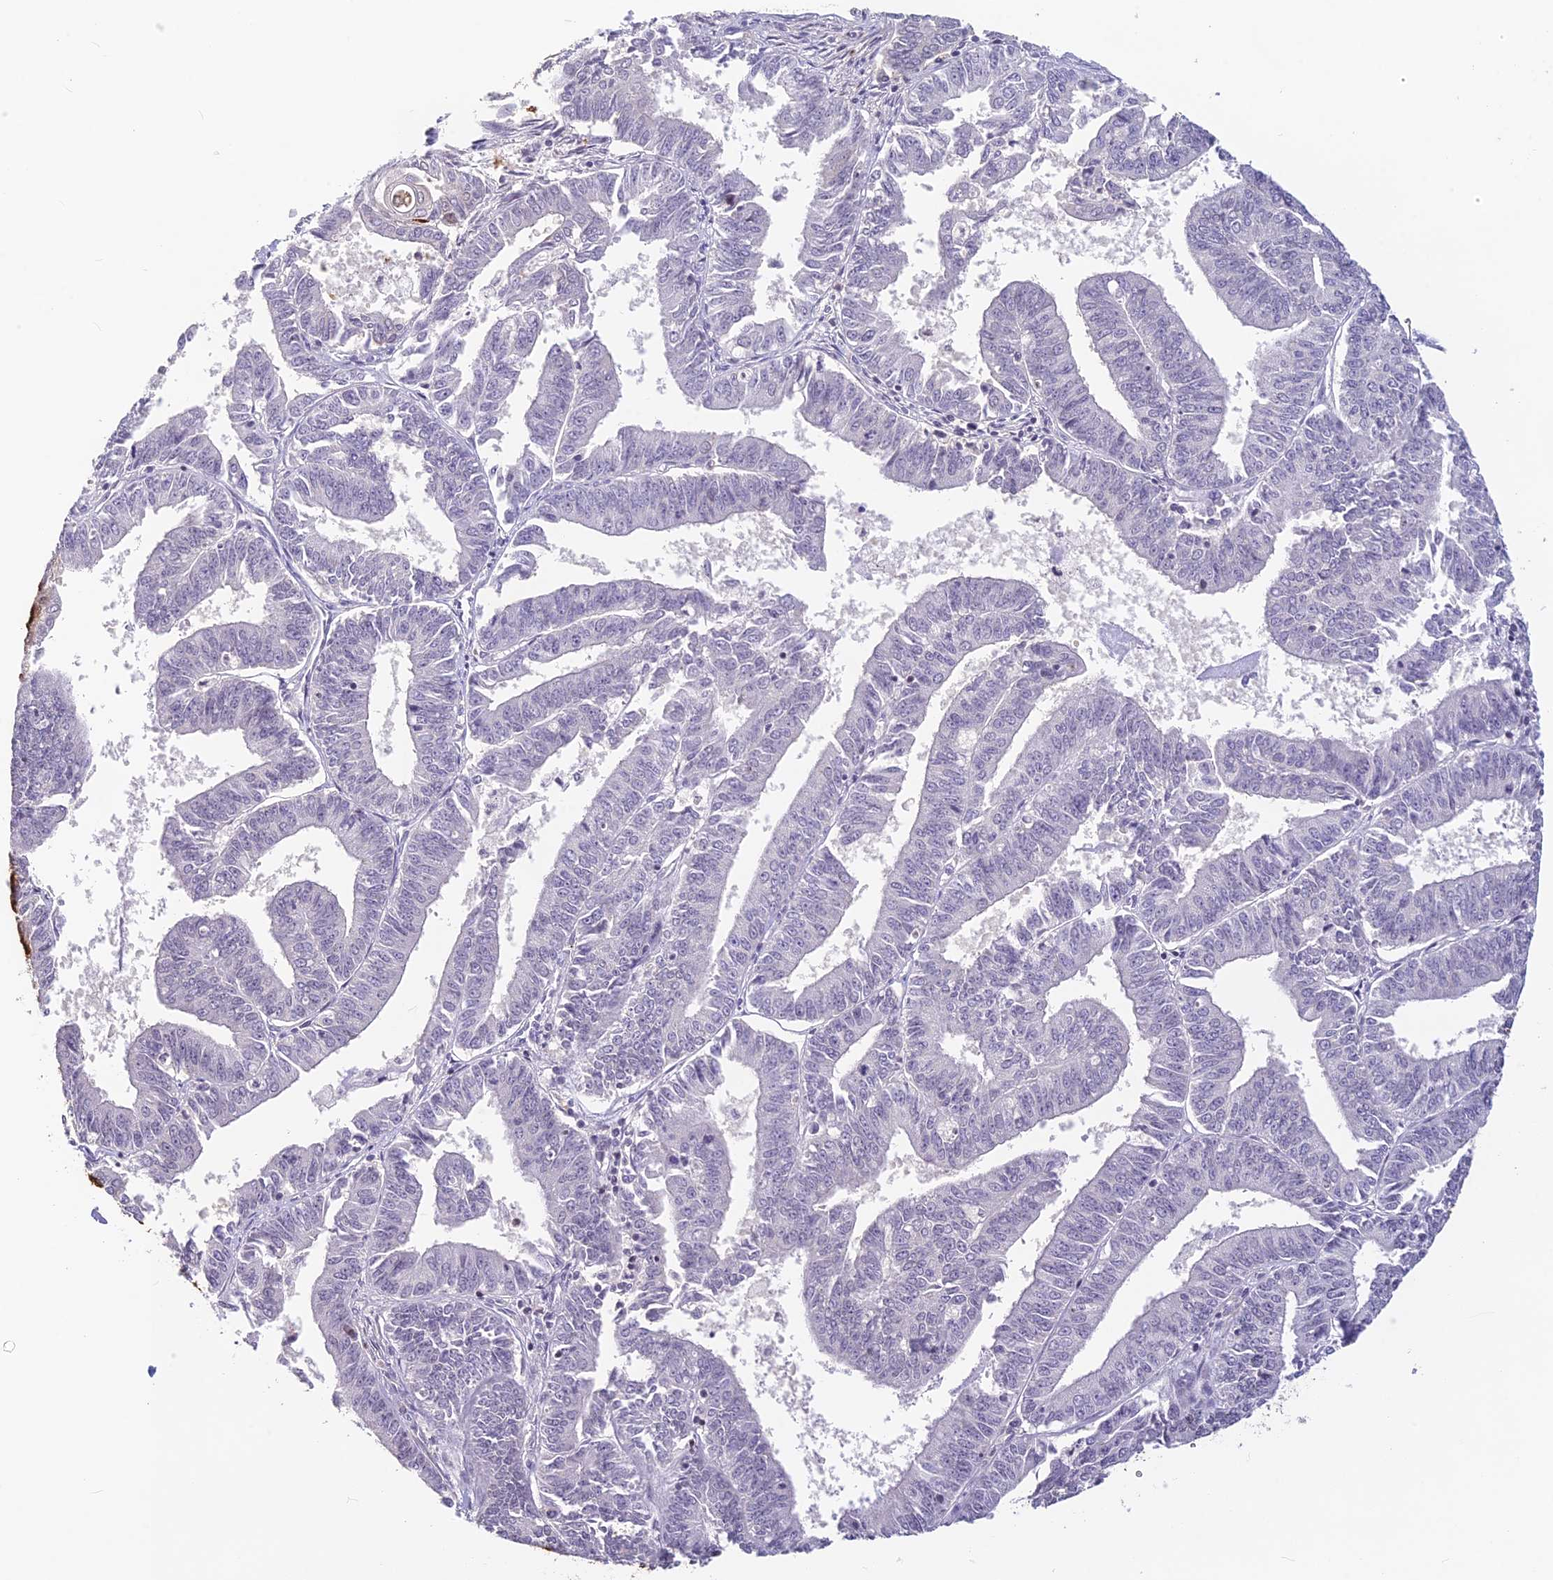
{"staining": {"intensity": "negative", "quantity": "none", "location": "none"}, "tissue": "endometrial cancer", "cell_type": "Tumor cells", "image_type": "cancer", "snomed": [{"axis": "morphology", "description": "Adenocarcinoma, NOS"}, {"axis": "topography", "description": "Endometrium"}], "caption": "Immunohistochemical staining of adenocarcinoma (endometrial) exhibits no significant expression in tumor cells.", "gene": "TMEM134", "patient": {"sex": "female", "age": 73}}